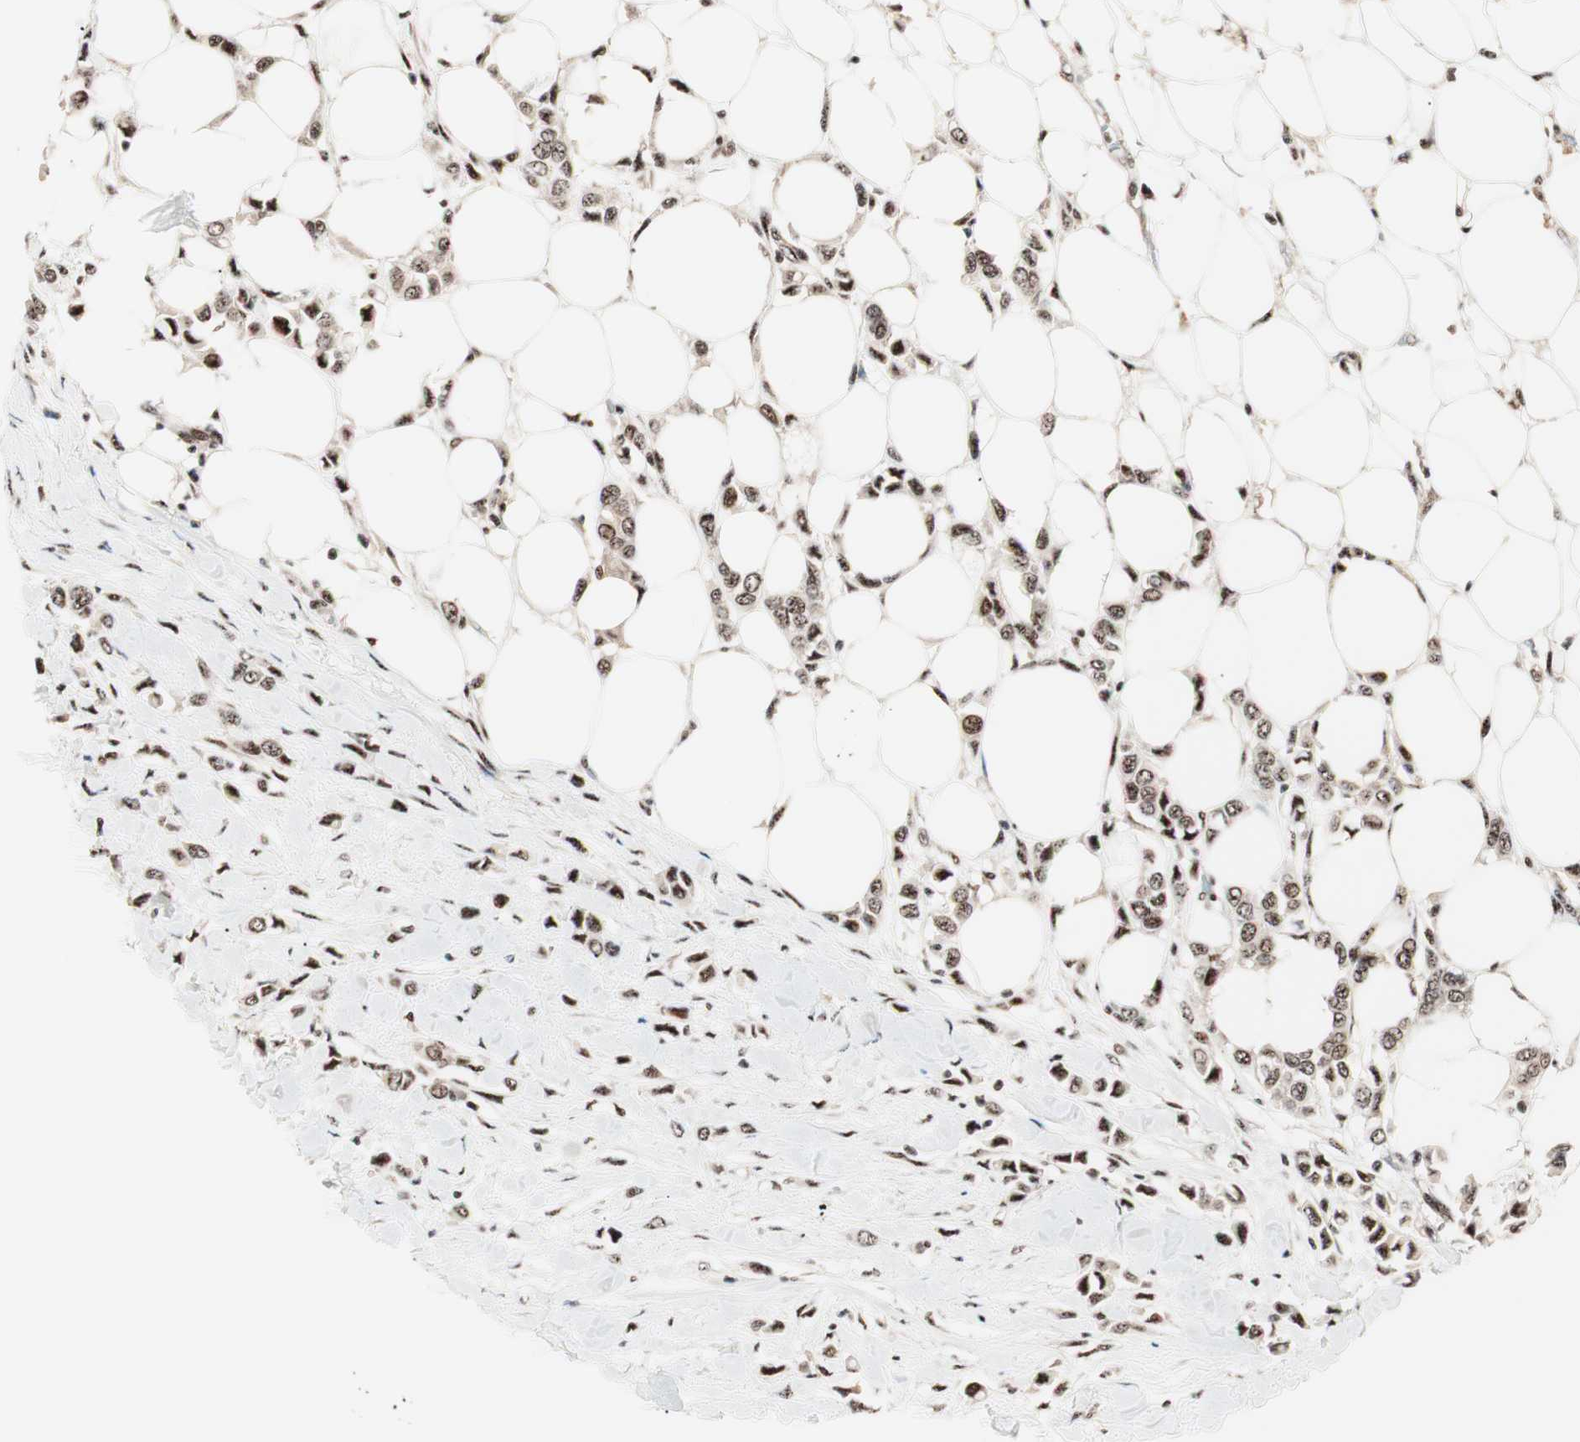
{"staining": {"intensity": "strong", "quantity": ">75%", "location": "nuclear"}, "tissue": "breast cancer", "cell_type": "Tumor cells", "image_type": "cancer", "snomed": [{"axis": "morphology", "description": "Lobular carcinoma"}, {"axis": "topography", "description": "Breast"}], "caption": "Human lobular carcinoma (breast) stained with a brown dye displays strong nuclear positive positivity in approximately >75% of tumor cells.", "gene": "NR5A2", "patient": {"sex": "female", "age": 51}}